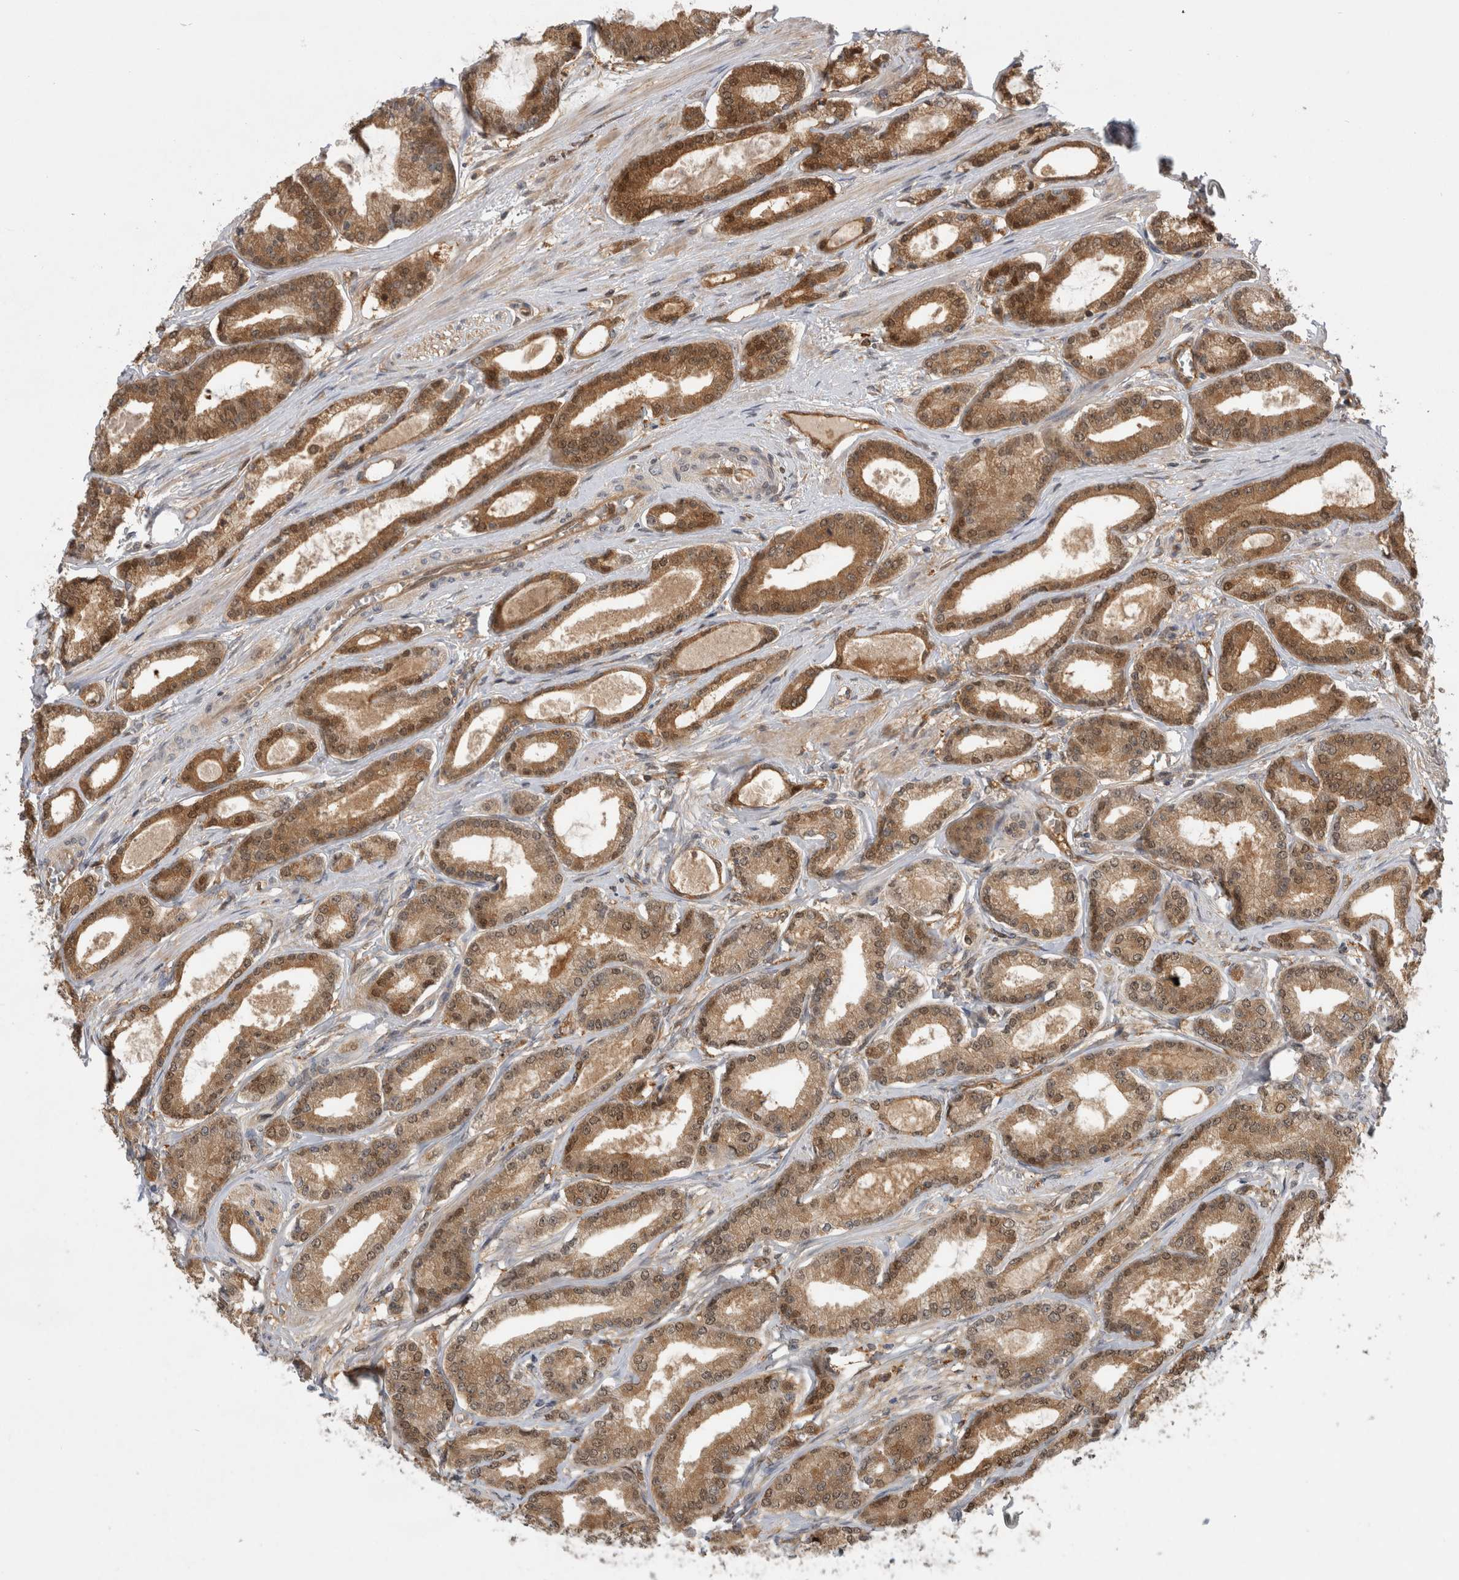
{"staining": {"intensity": "moderate", "quantity": ">75%", "location": "cytoplasmic/membranous,nuclear"}, "tissue": "prostate cancer", "cell_type": "Tumor cells", "image_type": "cancer", "snomed": [{"axis": "morphology", "description": "Adenocarcinoma, Low grade"}, {"axis": "topography", "description": "Prostate"}], "caption": "Approximately >75% of tumor cells in human prostate cancer (adenocarcinoma (low-grade)) exhibit moderate cytoplasmic/membranous and nuclear protein expression as visualized by brown immunohistochemical staining.", "gene": "ASTN2", "patient": {"sex": "male", "age": 60}}